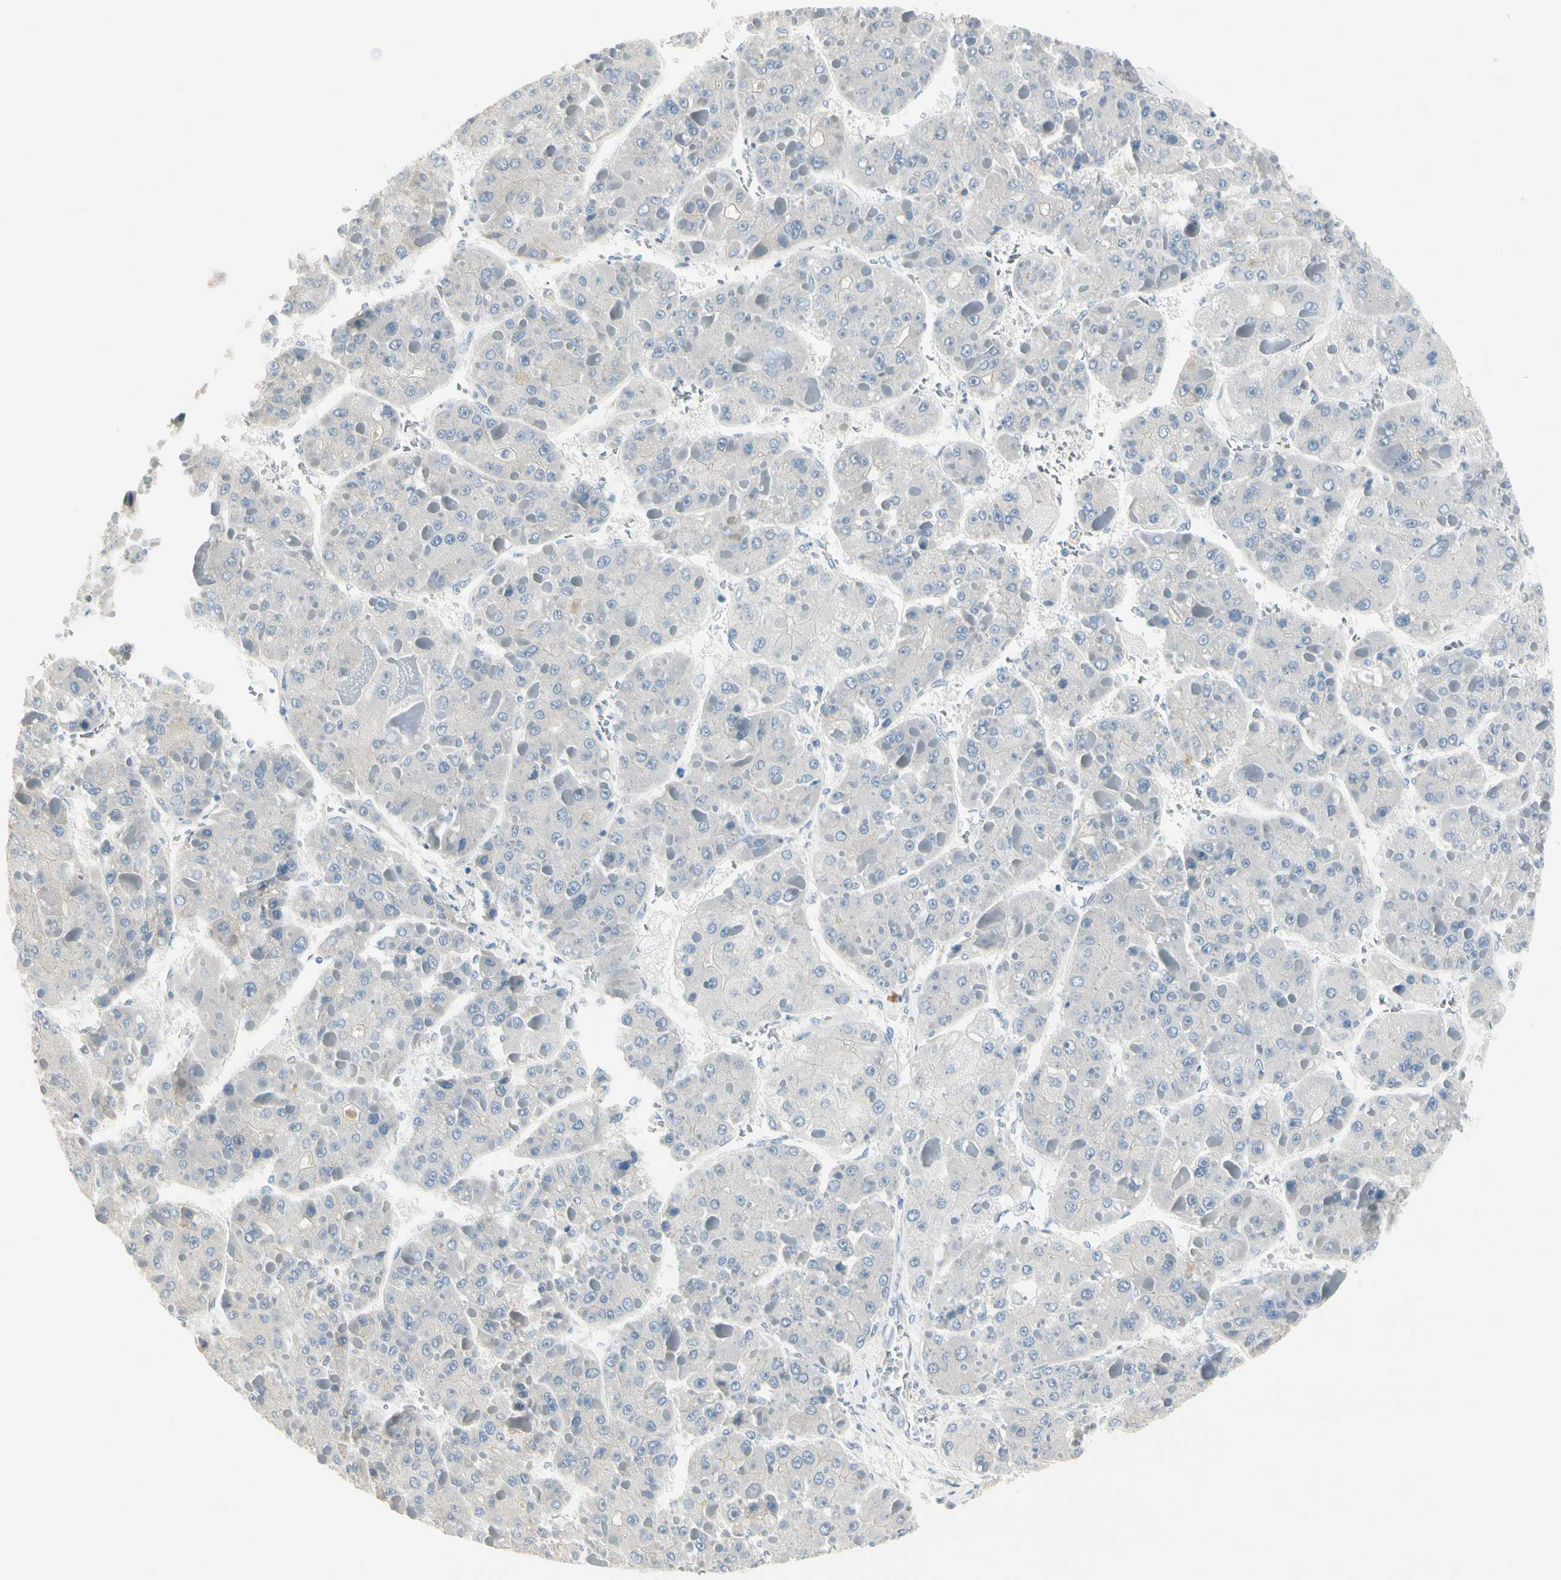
{"staining": {"intensity": "negative", "quantity": "none", "location": "none"}, "tissue": "liver cancer", "cell_type": "Tumor cells", "image_type": "cancer", "snomed": [{"axis": "morphology", "description": "Carcinoma, Hepatocellular, NOS"}, {"axis": "topography", "description": "Liver"}], "caption": "Immunohistochemistry (IHC) of human liver cancer demonstrates no positivity in tumor cells. (Immunohistochemistry (IHC), brightfield microscopy, high magnification).", "gene": "SPINK4", "patient": {"sex": "female", "age": 73}}